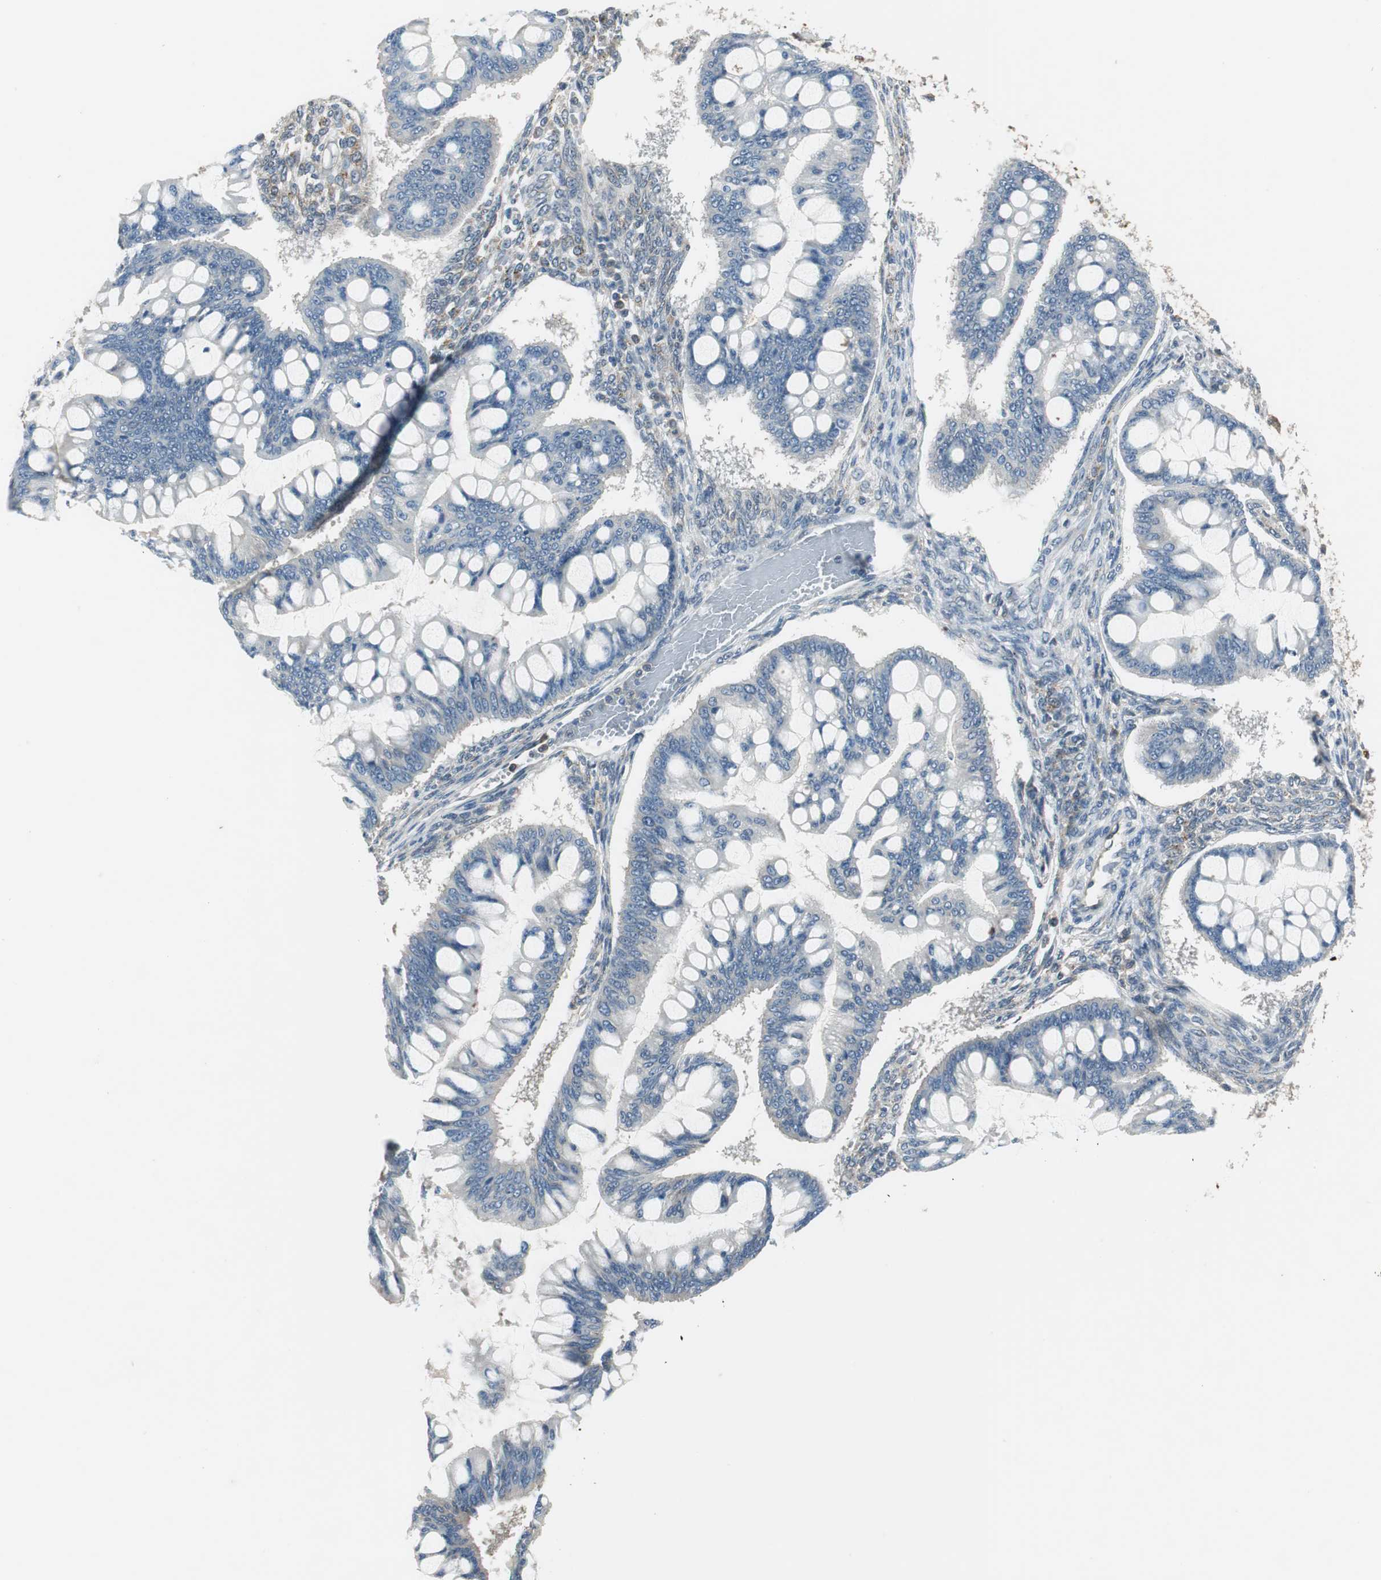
{"staining": {"intensity": "negative", "quantity": "none", "location": "none"}, "tissue": "ovarian cancer", "cell_type": "Tumor cells", "image_type": "cancer", "snomed": [{"axis": "morphology", "description": "Cystadenocarcinoma, mucinous, NOS"}, {"axis": "topography", "description": "Ovary"}], "caption": "Tumor cells are negative for protein expression in human mucinous cystadenocarcinoma (ovarian).", "gene": "NCK1", "patient": {"sex": "female", "age": 73}}